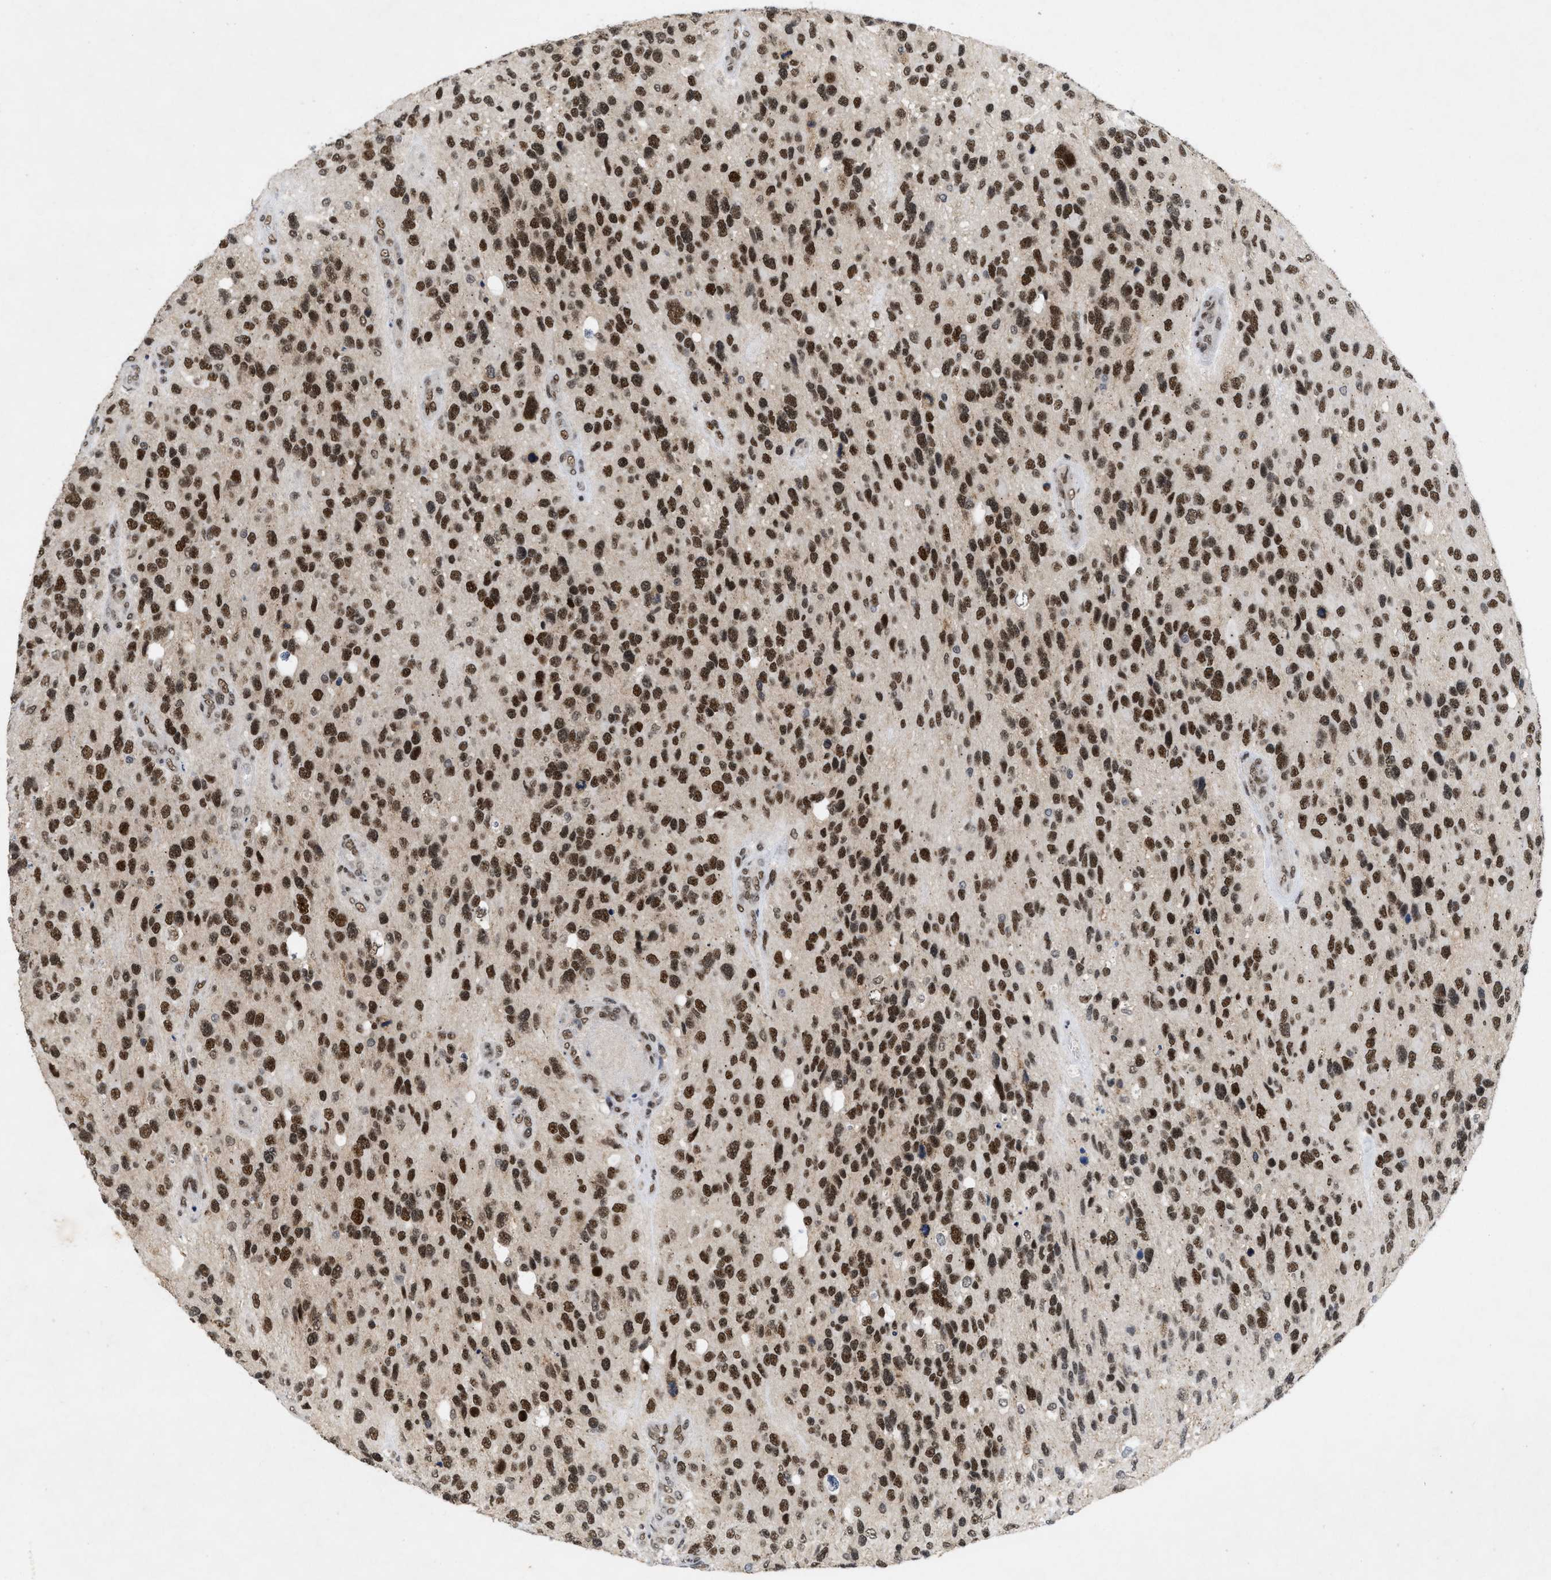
{"staining": {"intensity": "strong", "quantity": ">75%", "location": "nuclear"}, "tissue": "glioma", "cell_type": "Tumor cells", "image_type": "cancer", "snomed": [{"axis": "morphology", "description": "Glioma, malignant, High grade"}, {"axis": "topography", "description": "Brain"}], "caption": "Tumor cells demonstrate high levels of strong nuclear positivity in about >75% of cells in glioma.", "gene": "ZNF346", "patient": {"sex": "female", "age": 58}}